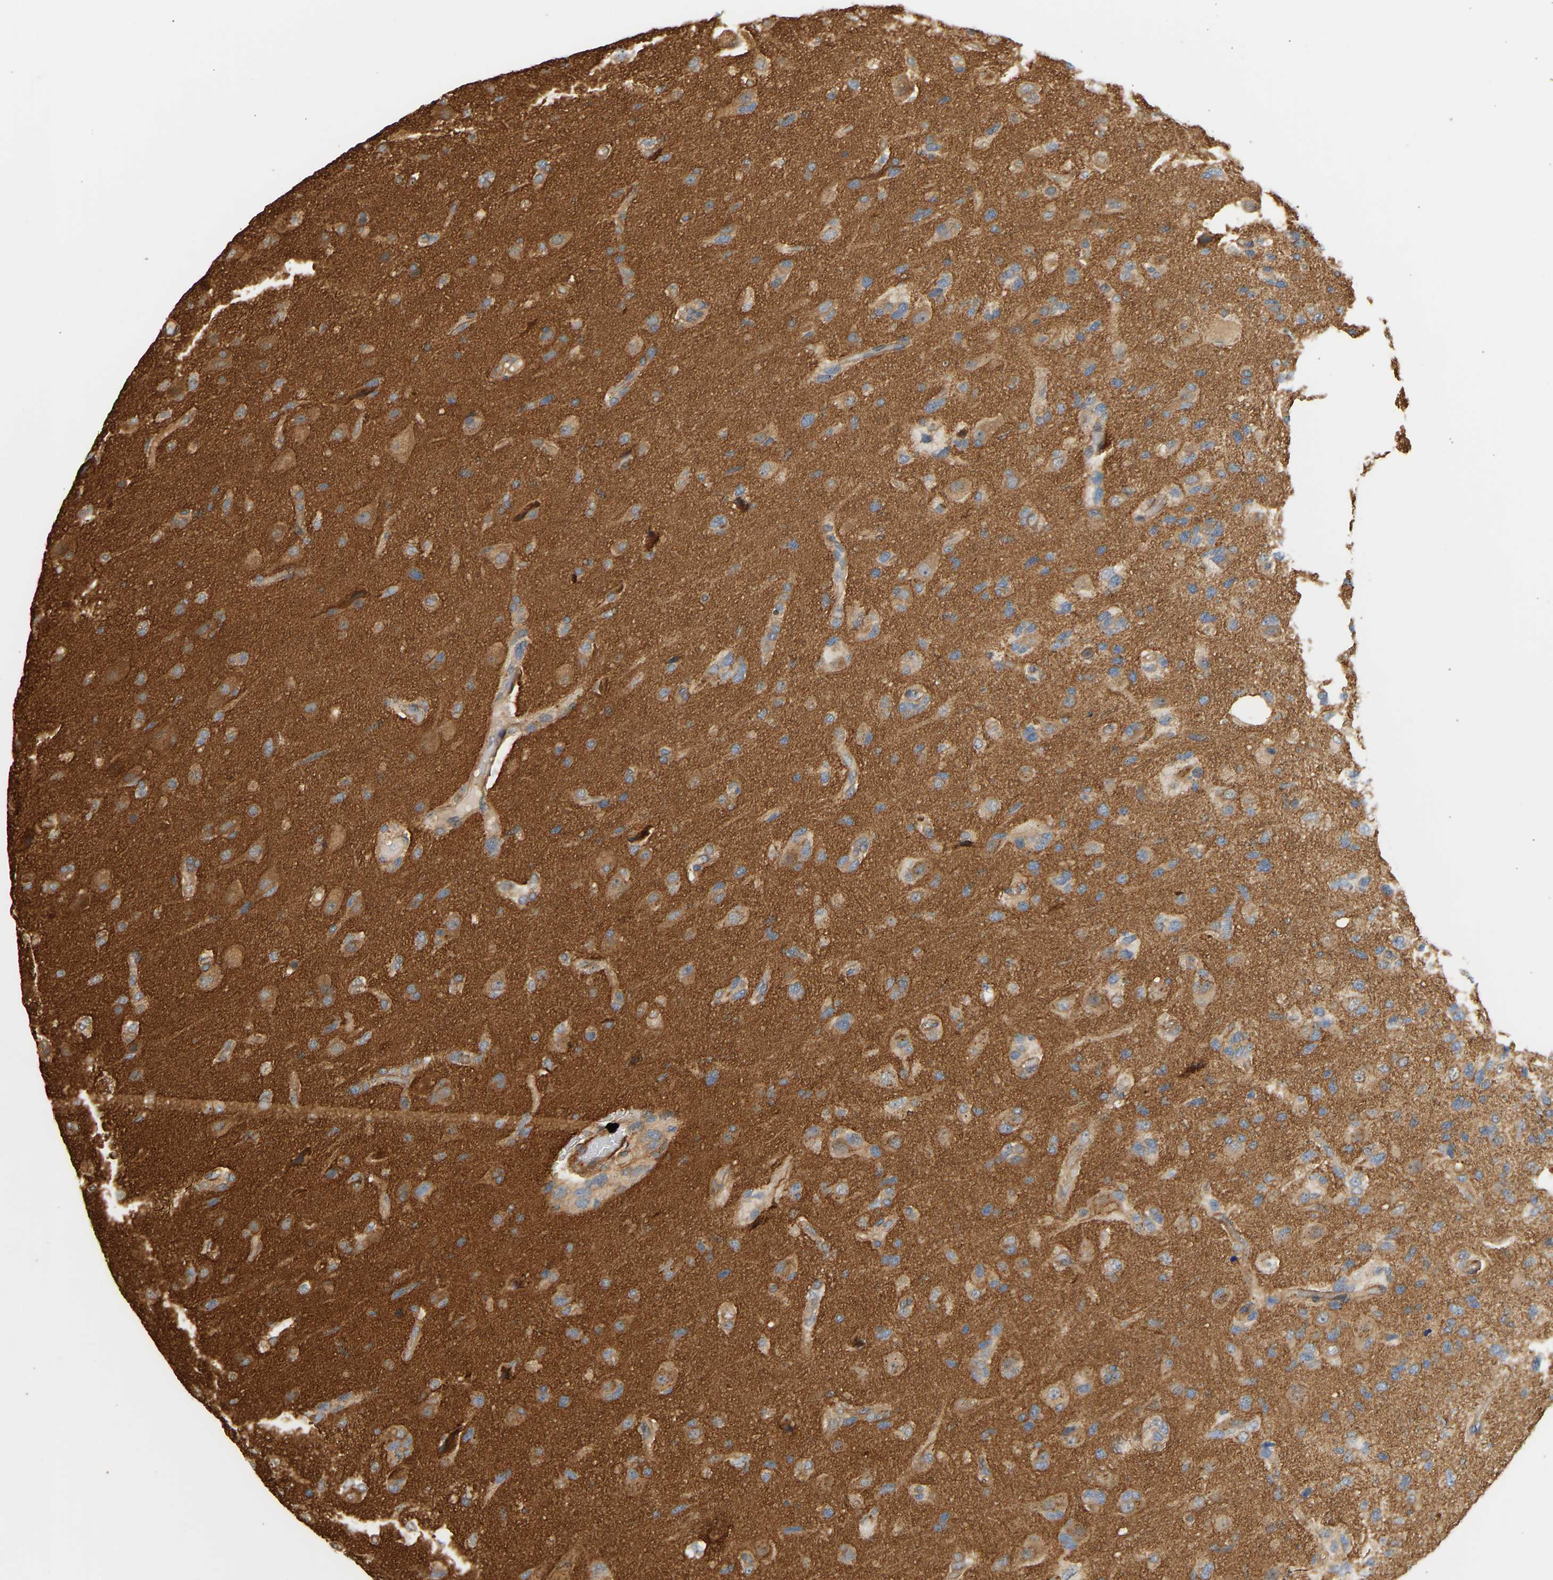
{"staining": {"intensity": "weak", "quantity": "25%-75%", "location": "cytoplasmic/membranous"}, "tissue": "glioma", "cell_type": "Tumor cells", "image_type": "cancer", "snomed": [{"axis": "morphology", "description": "Glioma, malignant, High grade"}, {"axis": "topography", "description": "Brain"}], "caption": "Brown immunohistochemical staining in human malignant high-grade glioma demonstrates weak cytoplasmic/membranous positivity in about 25%-75% of tumor cells.", "gene": "CEP57", "patient": {"sex": "female", "age": 58}}